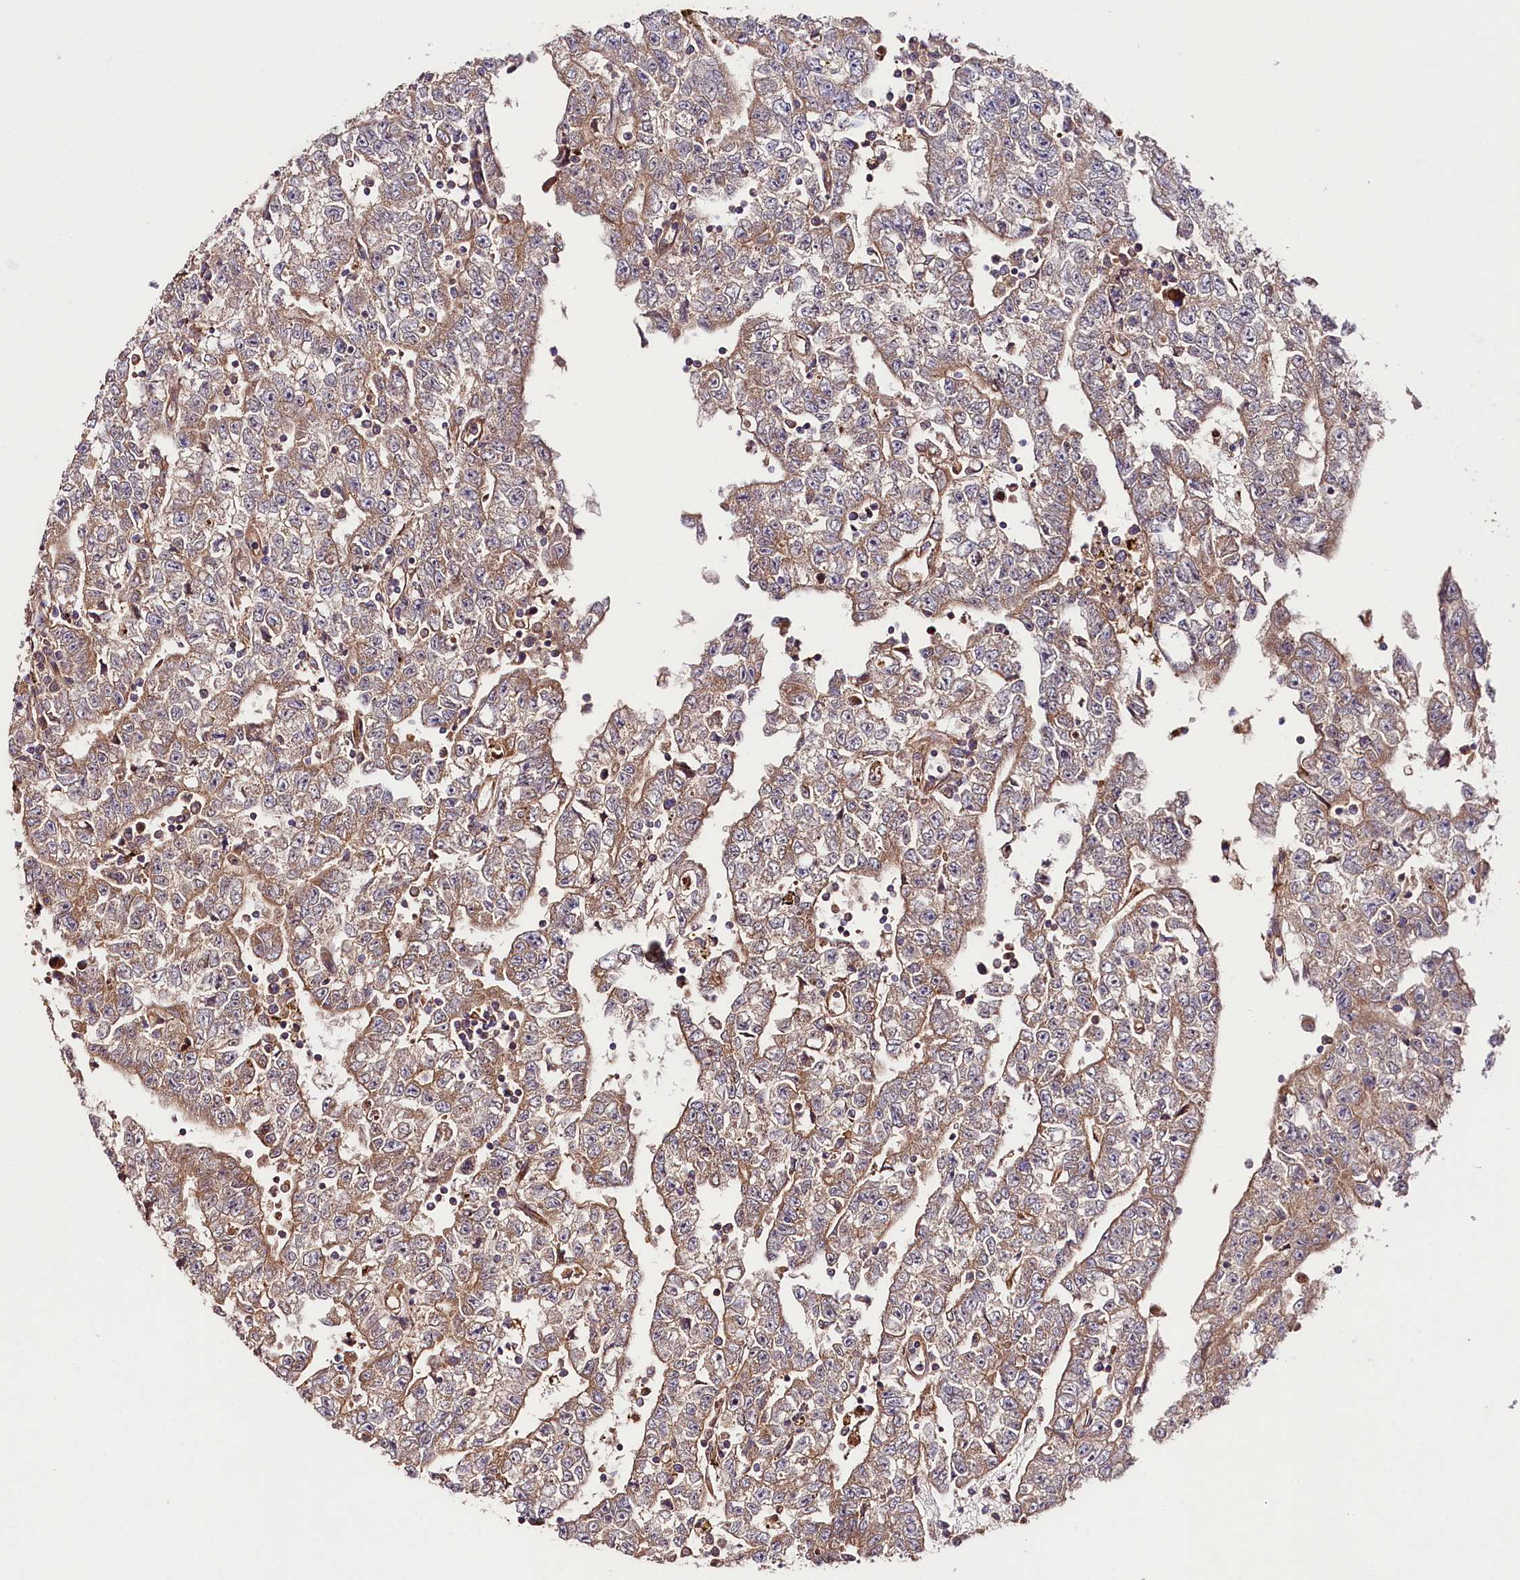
{"staining": {"intensity": "weak", "quantity": ">75%", "location": "cytoplasmic/membranous"}, "tissue": "testis cancer", "cell_type": "Tumor cells", "image_type": "cancer", "snomed": [{"axis": "morphology", "description": "Carcinoma, Embryonal, NOS"}, {"axis": "topography", "description": "Testis"}], "caption": "Tumor cells show low levels of weak cytoplasmic/membranous expression in approximately >75% of cells in human testis embryonal carcinoma.", "gene": "CEP295", "patient": {"sex": "male", "age": 25}}